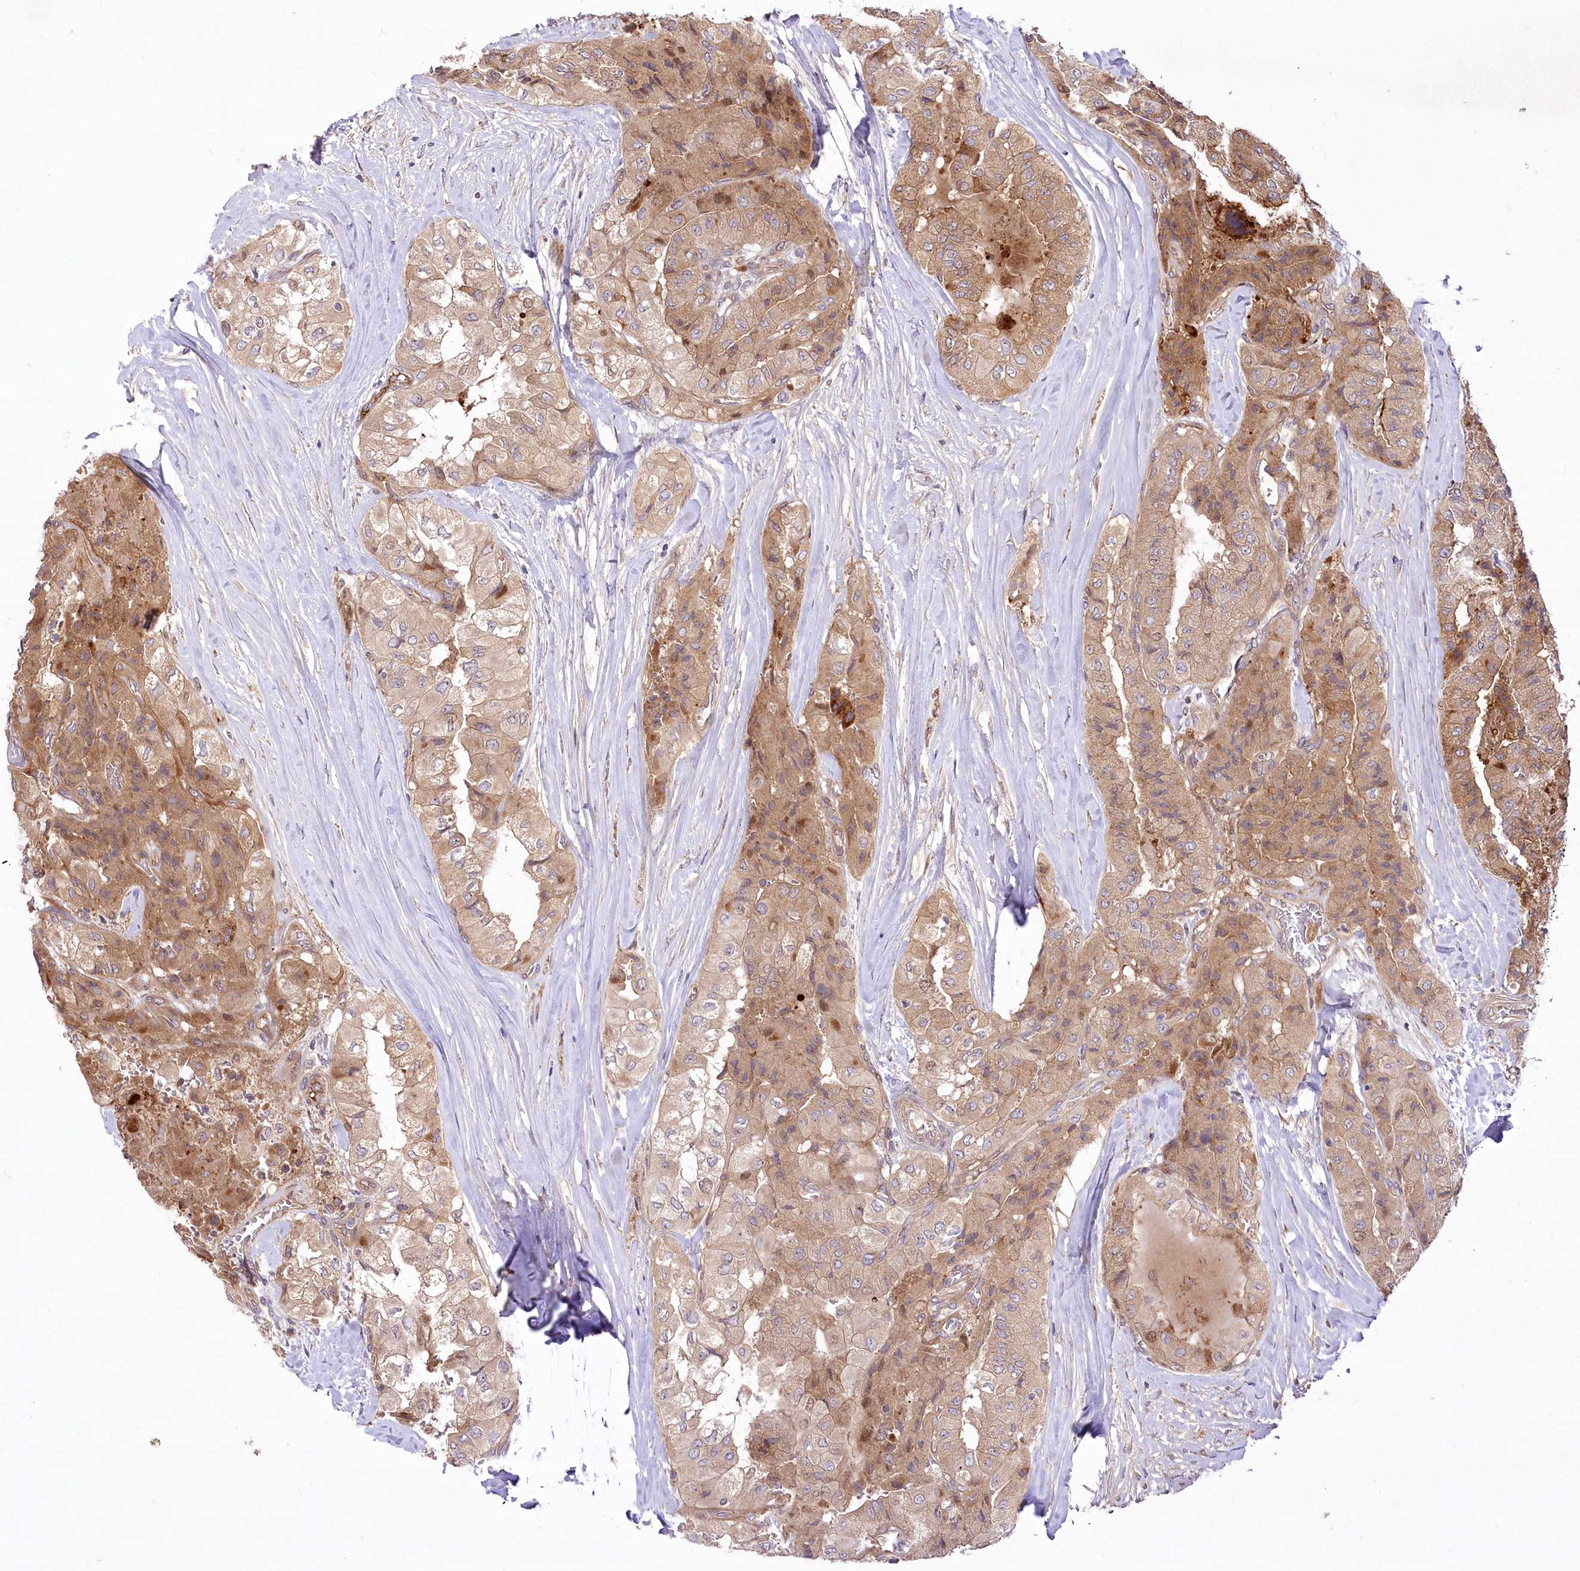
{"staining": {"intensity": "moderate", "quantity": ">75%", "location": "cytoplasmic/membranous"}, "tissue": "thyroid cancer", "cell_type": "Tumor cells", "image_type": "cancer", "snomed": [{"axis": "morphology", "description": "Papillary adenocarcinoma, NOS"}, {"axis": "topography", "description": "Thyroid gland"}], "caption": "Papillary adenocarcinoma (thyroid) stained with immunohistochemistry exhibits moderate cytoplasmic/membranous staining in about >75% of tumor cells. (Brightfield microscopy of DAB IHC at high magnification).", "gene": "PSTK", "patient": {"sex": "female", "age": 59}}